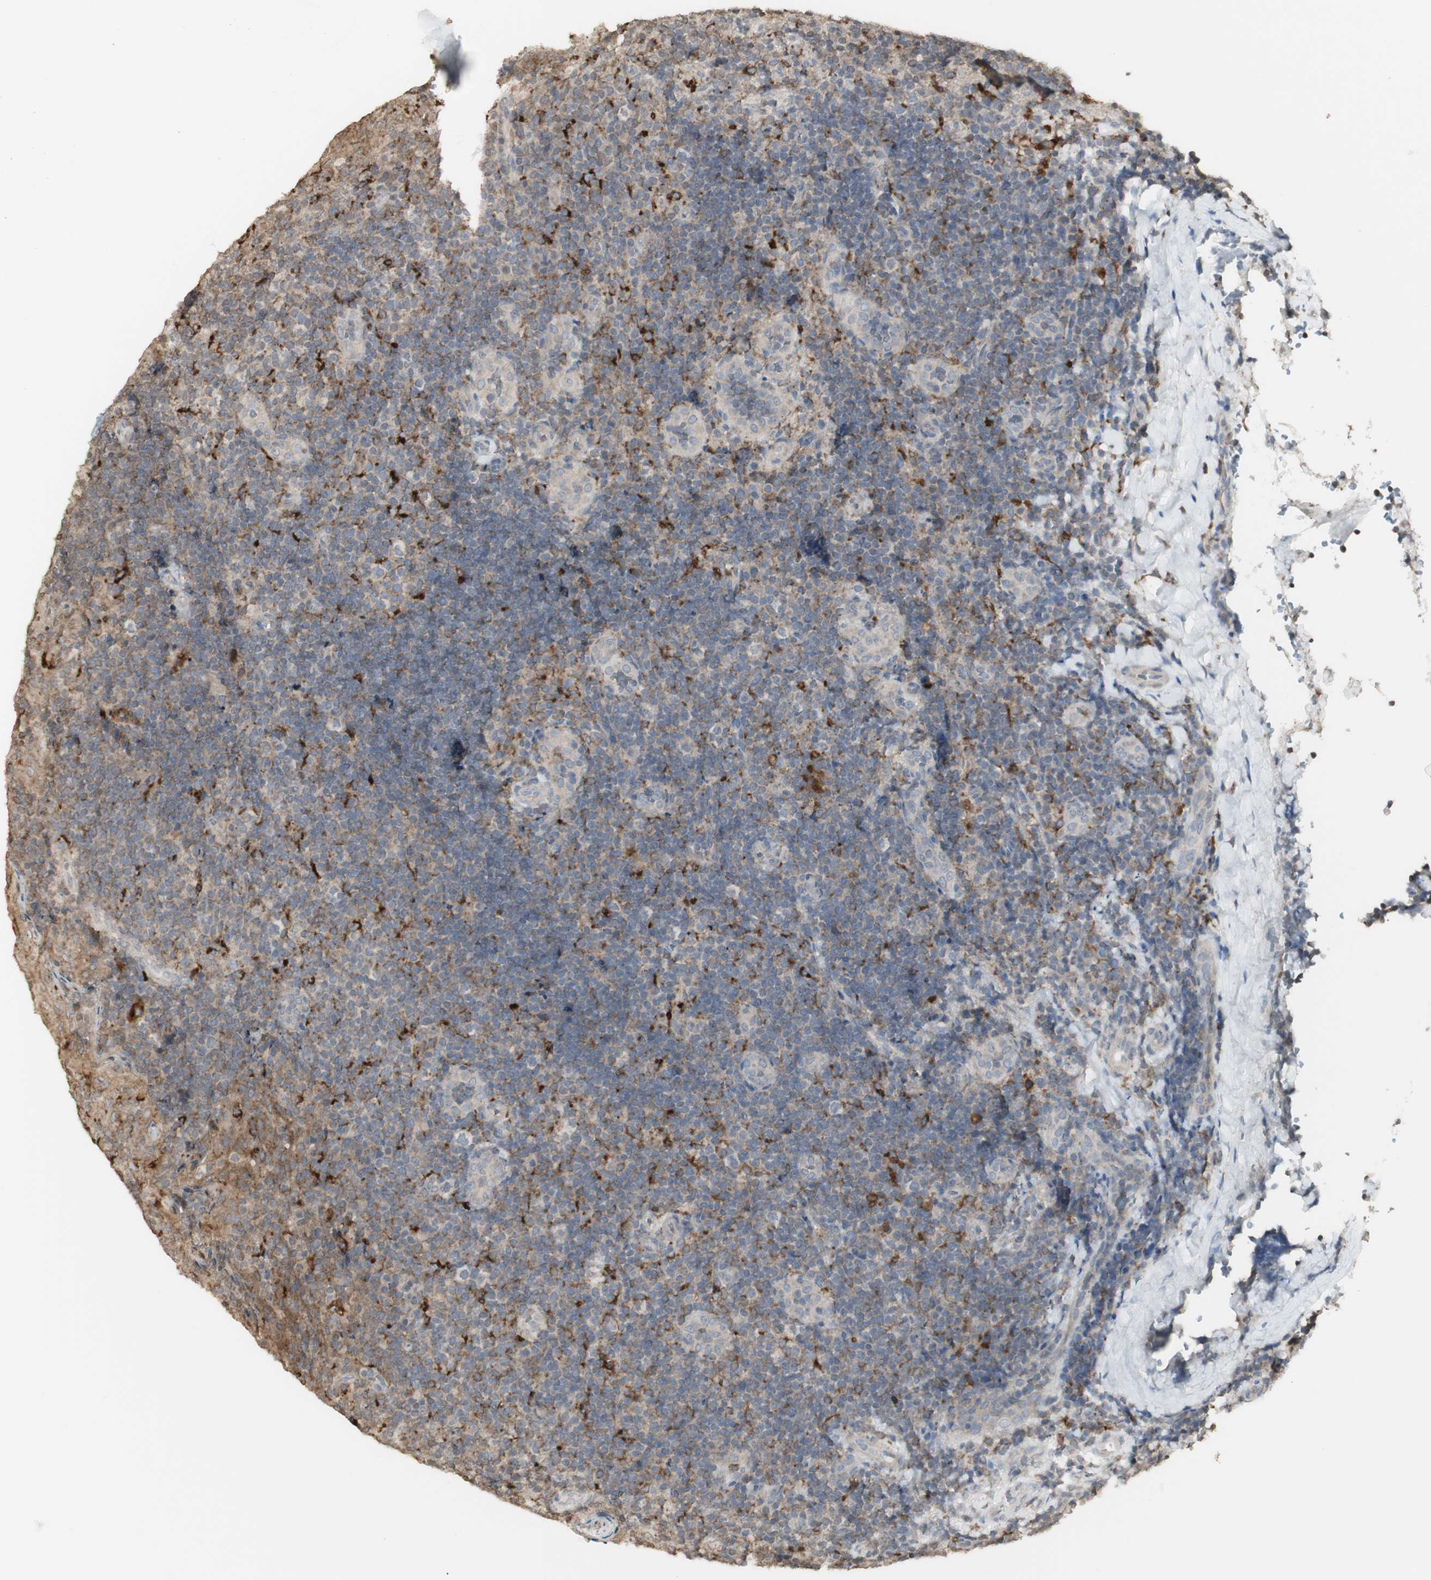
{"staining": {"intensity": "strong", "quantity": "<25%", "location": "cytoplasmic/membranous"}, "tissue": "tonsil", "cell_type": "Germinal center cells", "image_type": "normal", "snomed": [{"axis": "morphology", "description": "Normal tissue, NOS"}, {"axis": "topography", "description": "Tonsil"}], "caption": "Strong cytoplasmic/membranous protein expression is present in about <25% of germinal center cells in tonsil.", "gene": "ATP6V1E1", "patient": {"sex": "male", "age": 17}}